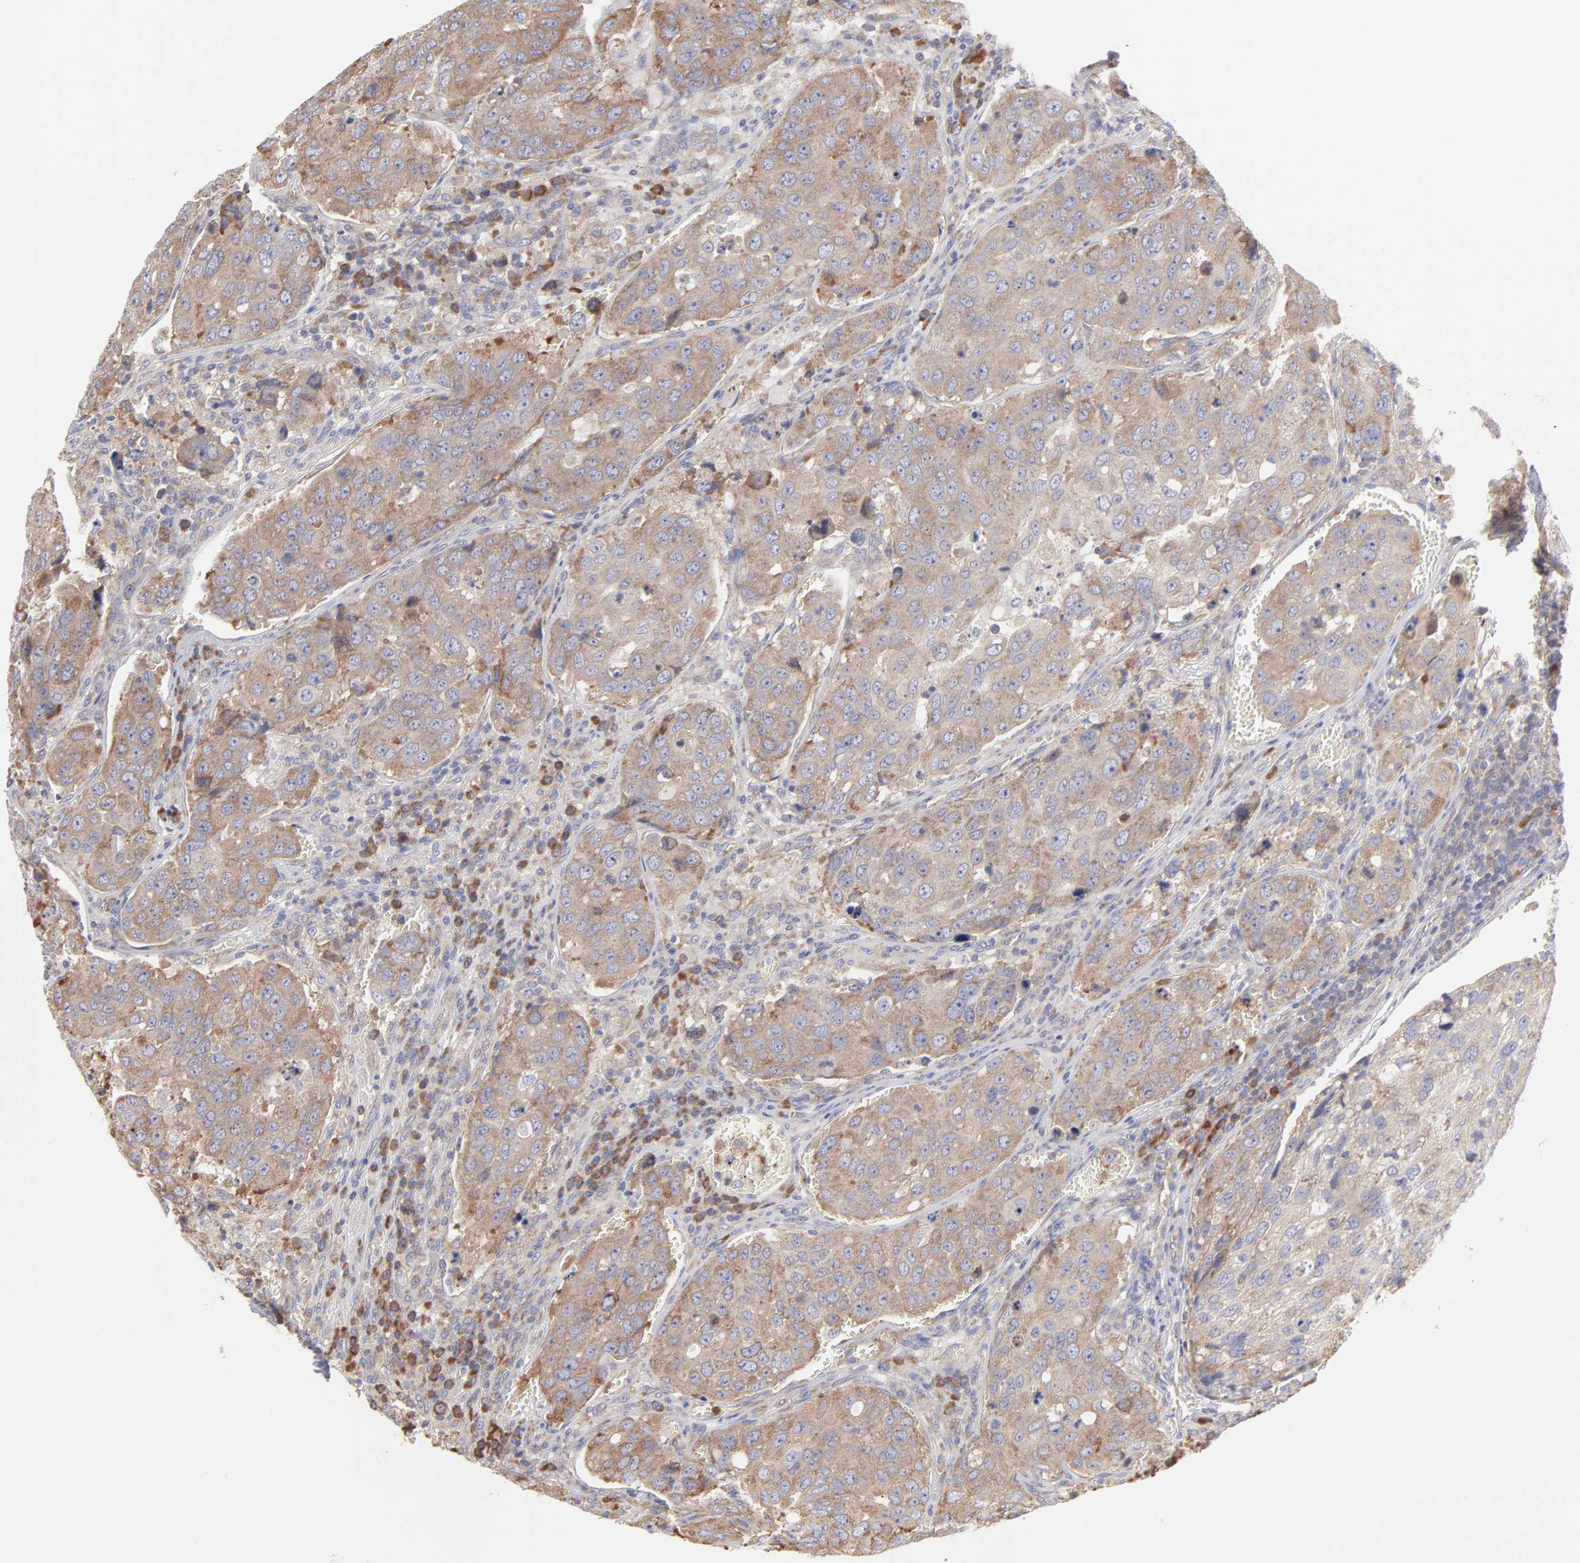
{"staining": {"intensity": "moderate", "quantity": ">75%", "location": "cytoplasmic/membranous"}, "tissue": "urothelial cancer", "cell_type": "Tumor cells", "image_type": "cancer", "snomed": [{"axis": "morphology", "description": "Urothelial carcinoma, High grade"}, {"axis": "topography", "description": "Lymph node"}, {"axis": "topography", "description": "Urinary bladder"}], "caption": "This is an image of IHC staining of urothelial carcinoma (high-grade), which shows moderate staining in the cytoplasmic/membranous of tumor cells.", "gene": "RPLP0", "patient": {"sex": "male", "age": 51}}